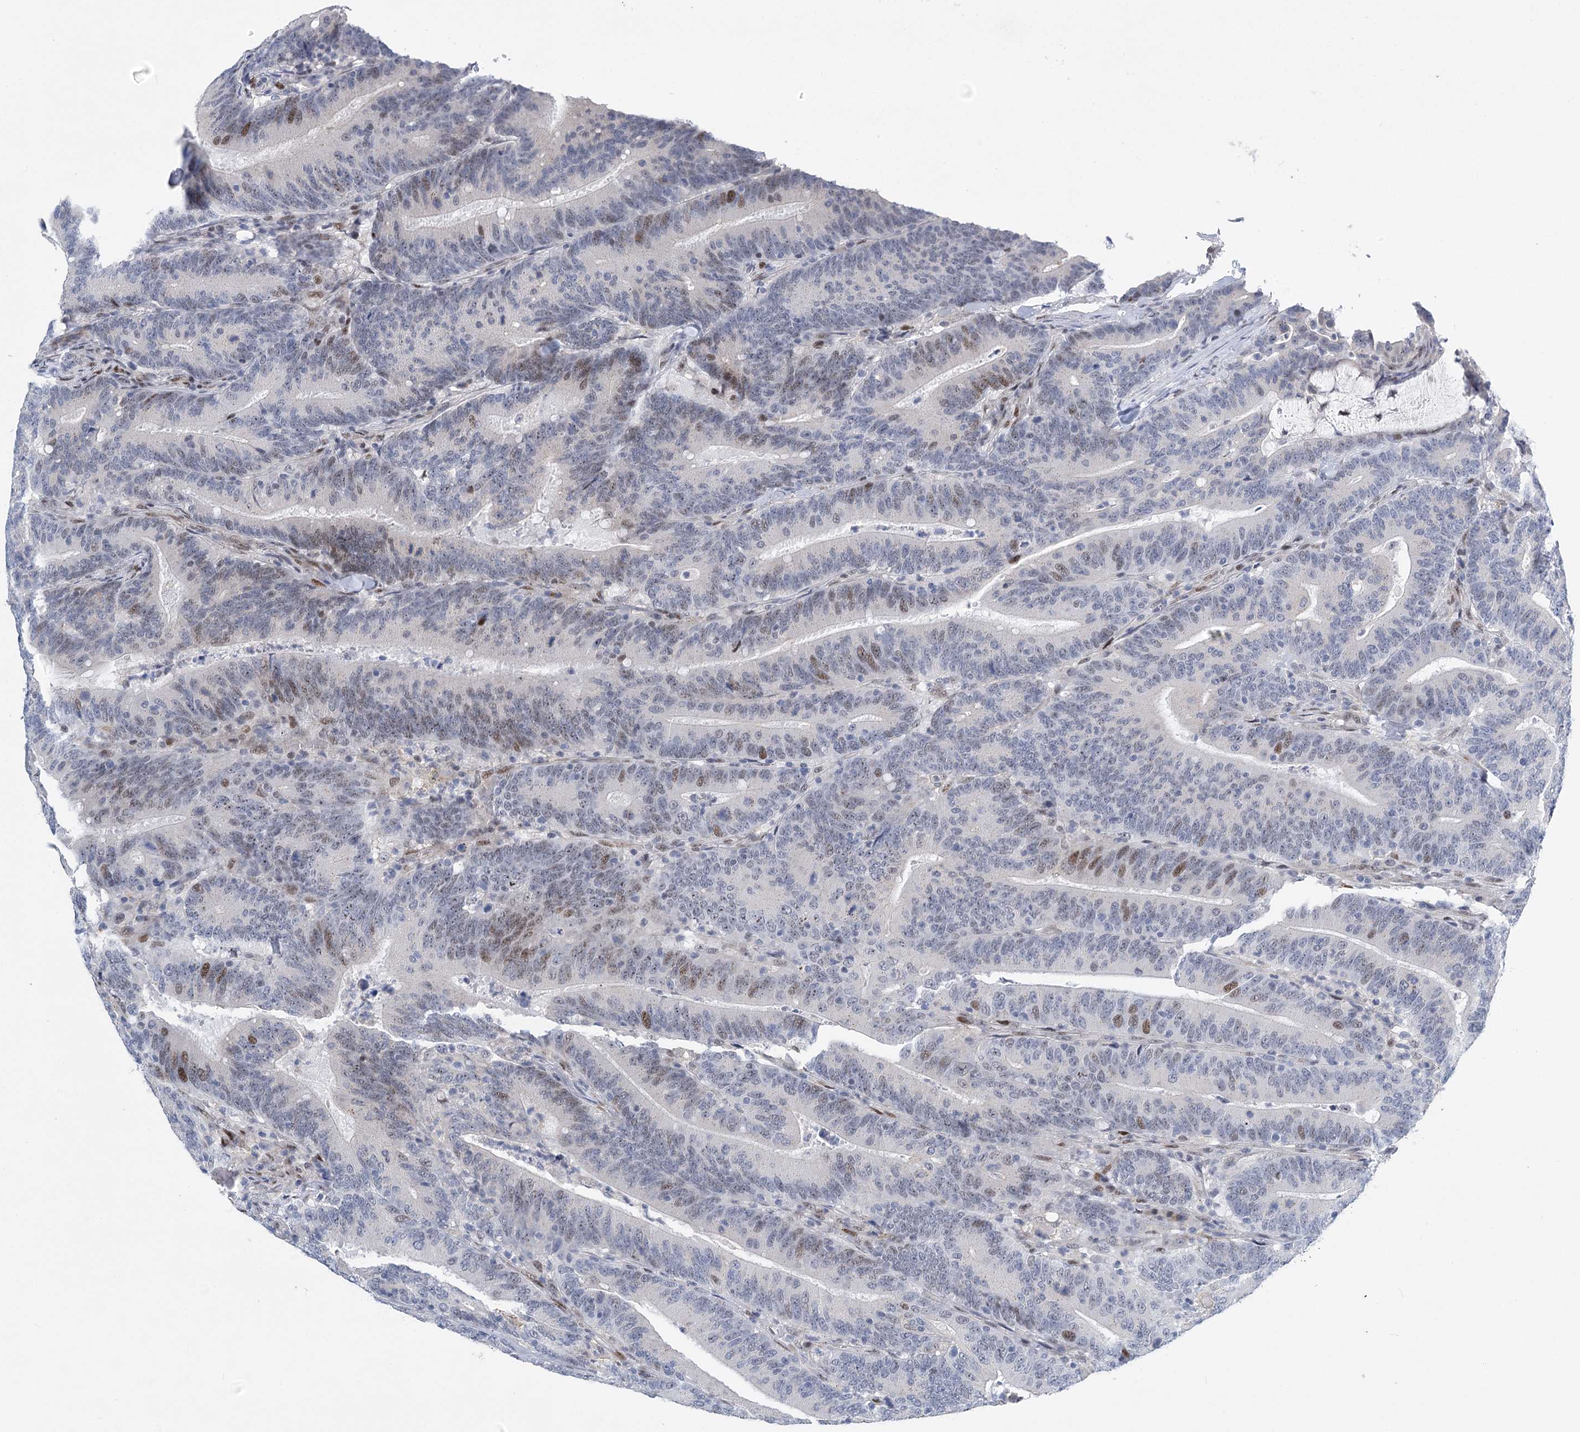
{"staining": {"intensity": "moderate", "quantity": "<25%", "location": "nuclear"}, "tissue": "colorectal cancer", "cell_type": "Tumor cells", "image_type": "cancer", "snomed": [{"axis": "morphology", "description": "Adenocarcinoma, NOS"}, {"axis": "topography", "description": "Colon"}], "caption": "High-magnification brightfield microscopy of colorectal cancer (adenocarcinoma) stained with DAB (brown) and counterstained with hematoxylin (blue). tumor cells exhibit moderate nuclear staining is seen in approximately<25% of cells.", "gene": "CAMTA1", "patient": {"sex": "female", "age": 66}}